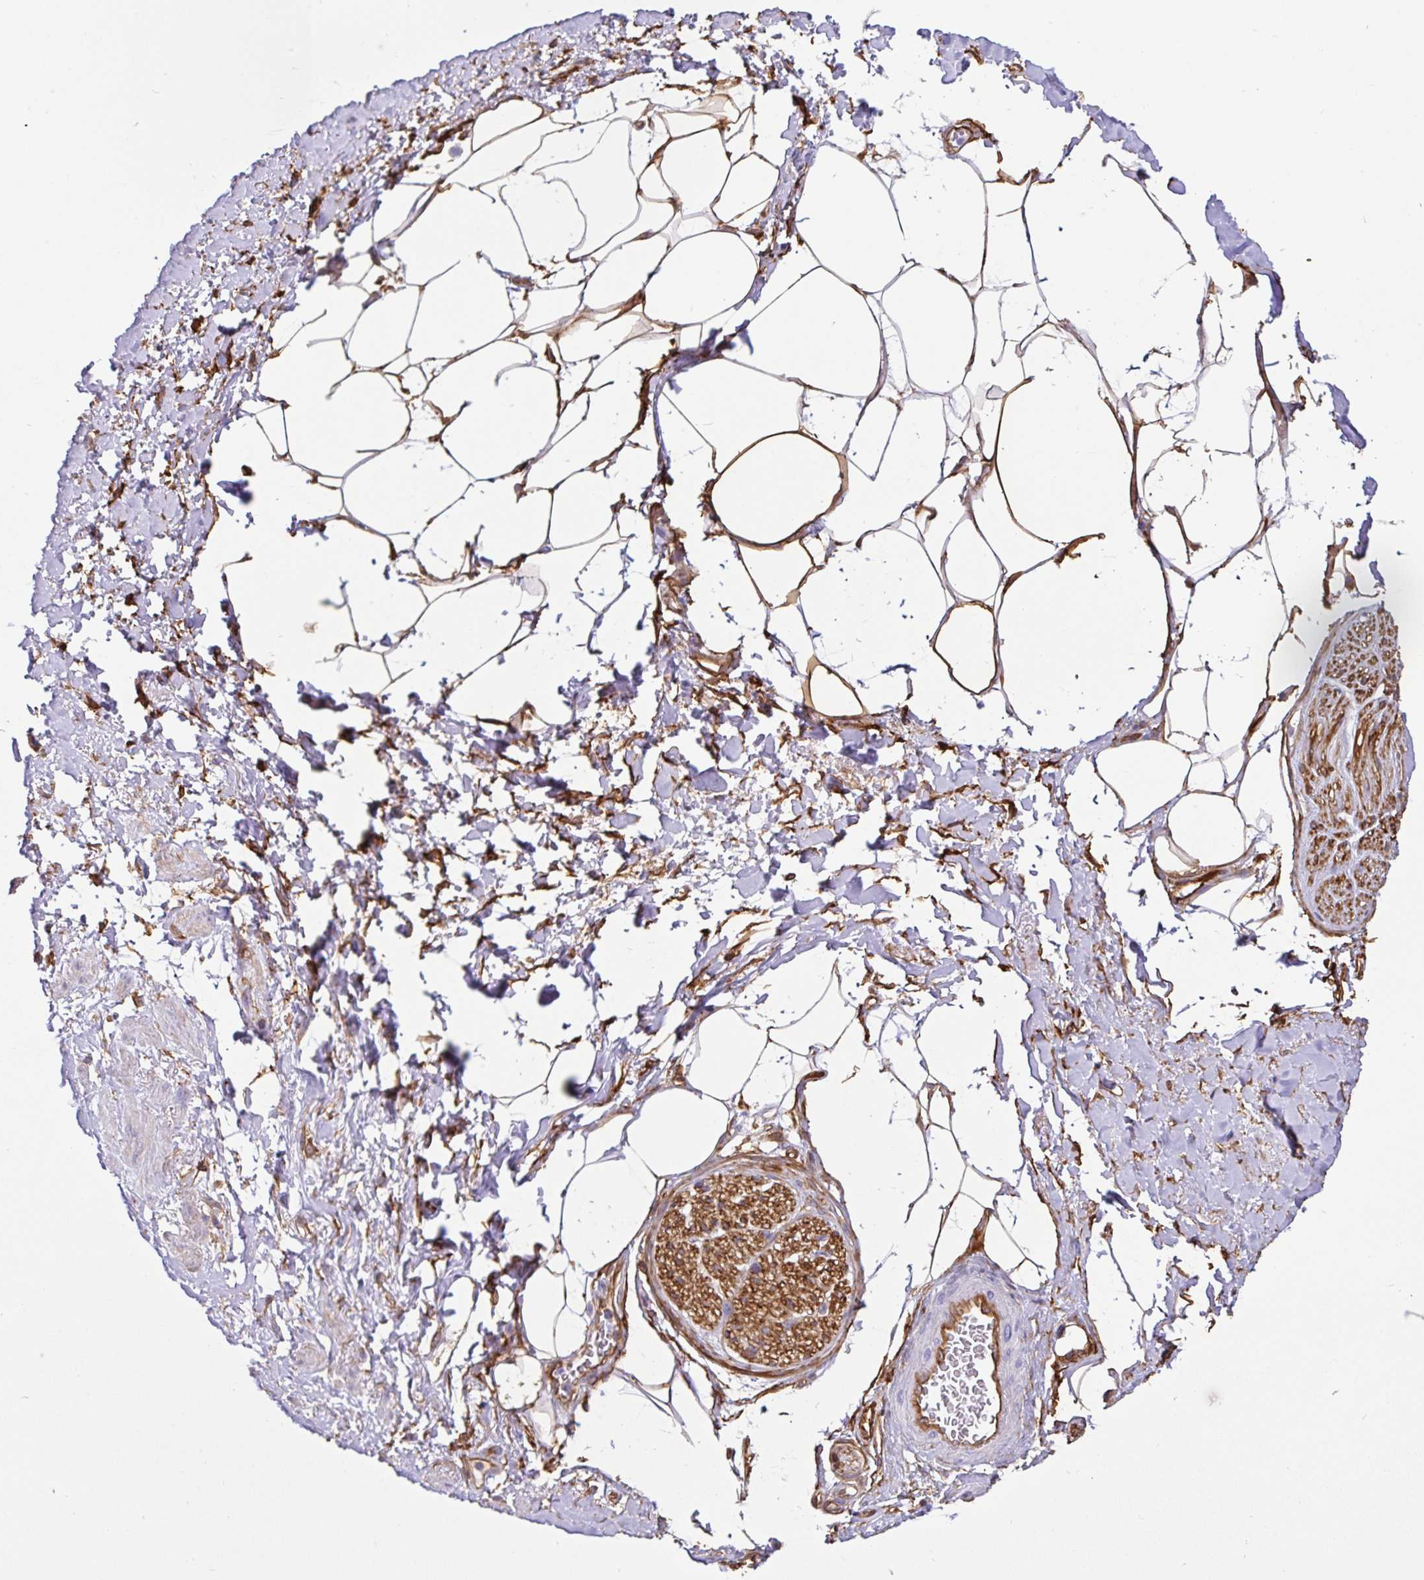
{"staining": {"intensity": "moderate", "quantity": ">75%", "location": "cytoplasmic/membranous"}, "tissue": "adipose tissue", "cell_type": "Adipocytes", "image_type": "normal", "snomed": [{"axis": "morphology", "description": "Normal tissue, NOS"}, {"axis": "topography", "description": "Vagina"}, {"axis": "topography", "description": "Peripheral nerve tissue"}], "caption": "Protein expression analysis of unremarkable human adipose tissue reveals moderate cytoplasmic/membranous staining in approximately >75% of adipocytes. (DAB IHC with brightfield microscopy, high magnification).", "gene": "ANXA2", "patient": {"sex": "female", "age": 71}}